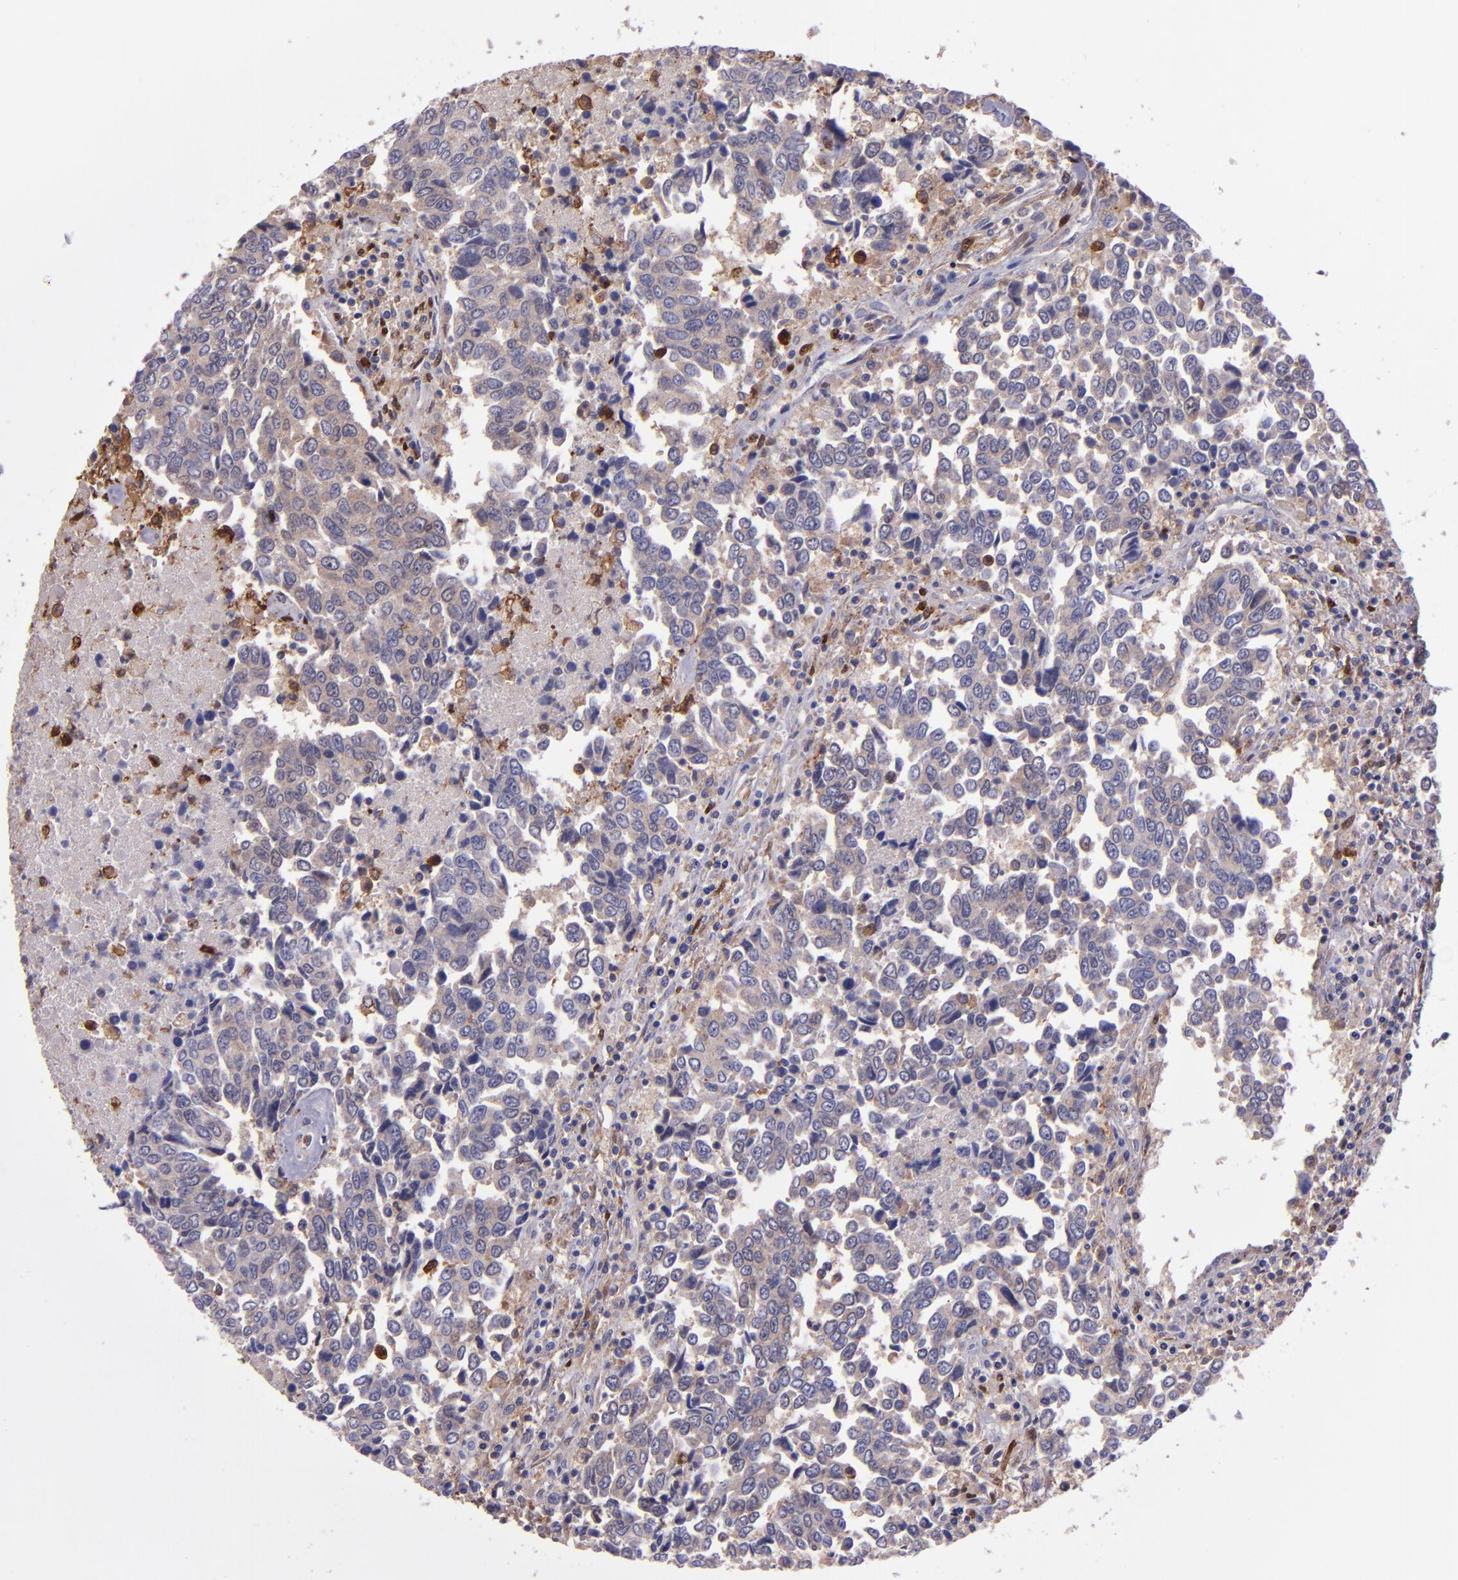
{"staining": {"intensity": "weak", "quantity": ">75%", "location": "cytoplasmic/membranous"}, "tissue": "urothelial cancer", "cell_type": "Tumor cells", "image_type": "cancer", "snomed": [{"axis": "morphology", "description": "Urothelial carcinoma, High grade"}, {"axis": "topography", "description": "Urinary bladder"}], "caption": "High-grade urothelial carcinoma was stained to show a protein in brown. There is low levels of weak cytoplasmic/membranous expression in about >75% of tumor cells. Ihc stains the protein of interest in brown and the nuclei are stained blue.", "gene": "WASHC1", "patient": {"sex": "male", "age": 86}}